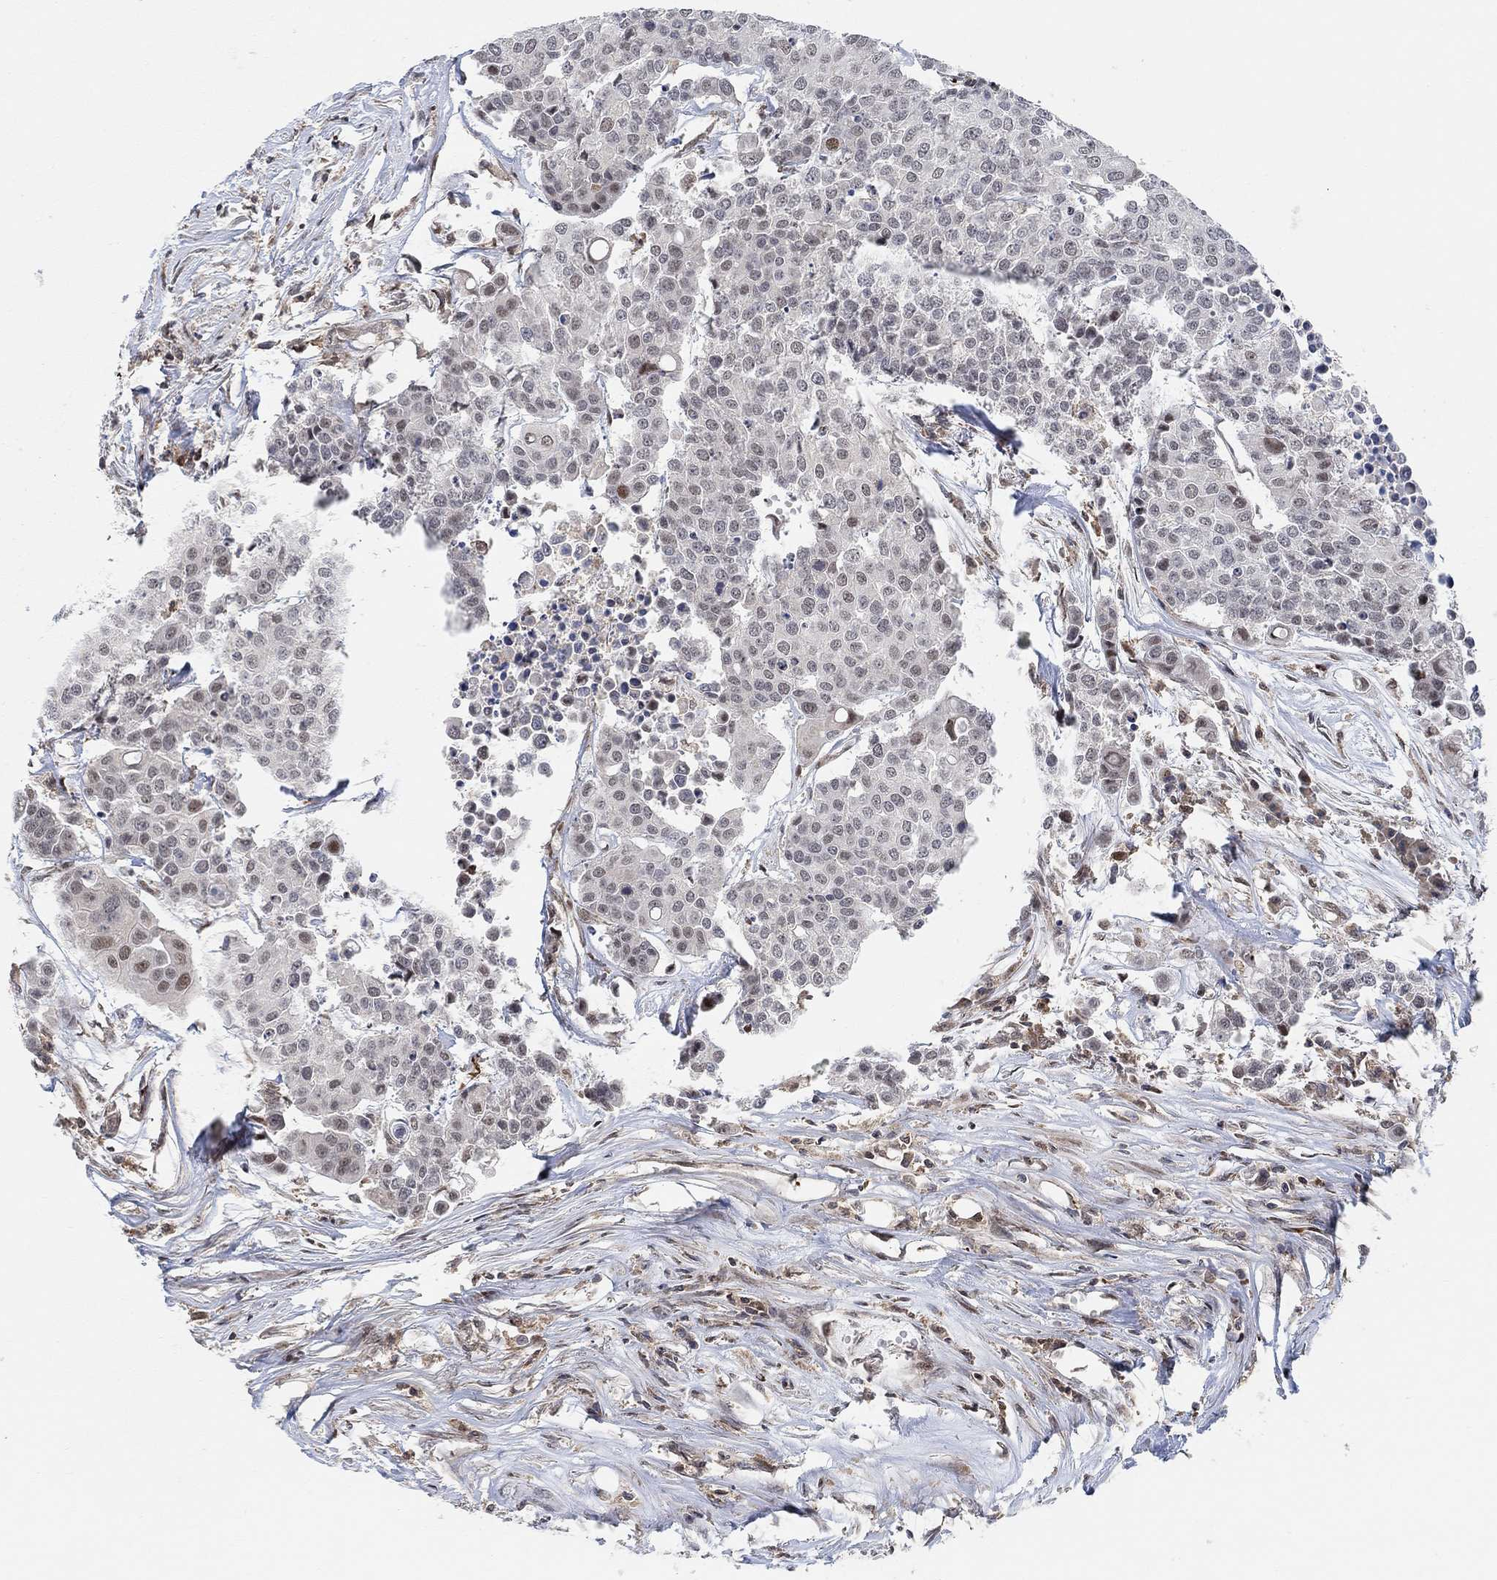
{"staining": {"intensity": "moderate", "quantity": "<25%", "location": "nuclear"}, "tissue": "carcinoid", "cell_type": "Tumor cells", "image_type": "cancer", "snomed": [{"axis": "morphology", "description": "Carcinoid, malignant, NOS"}, {"axis": "topography", "description": "Colon"}], "caption": "A brown stain highlights moderate nuclear staining of a protein in human carcinoid tumor cells.", "gene": "PWWP2B", "patient": {"sex": "male", "age": 81}}